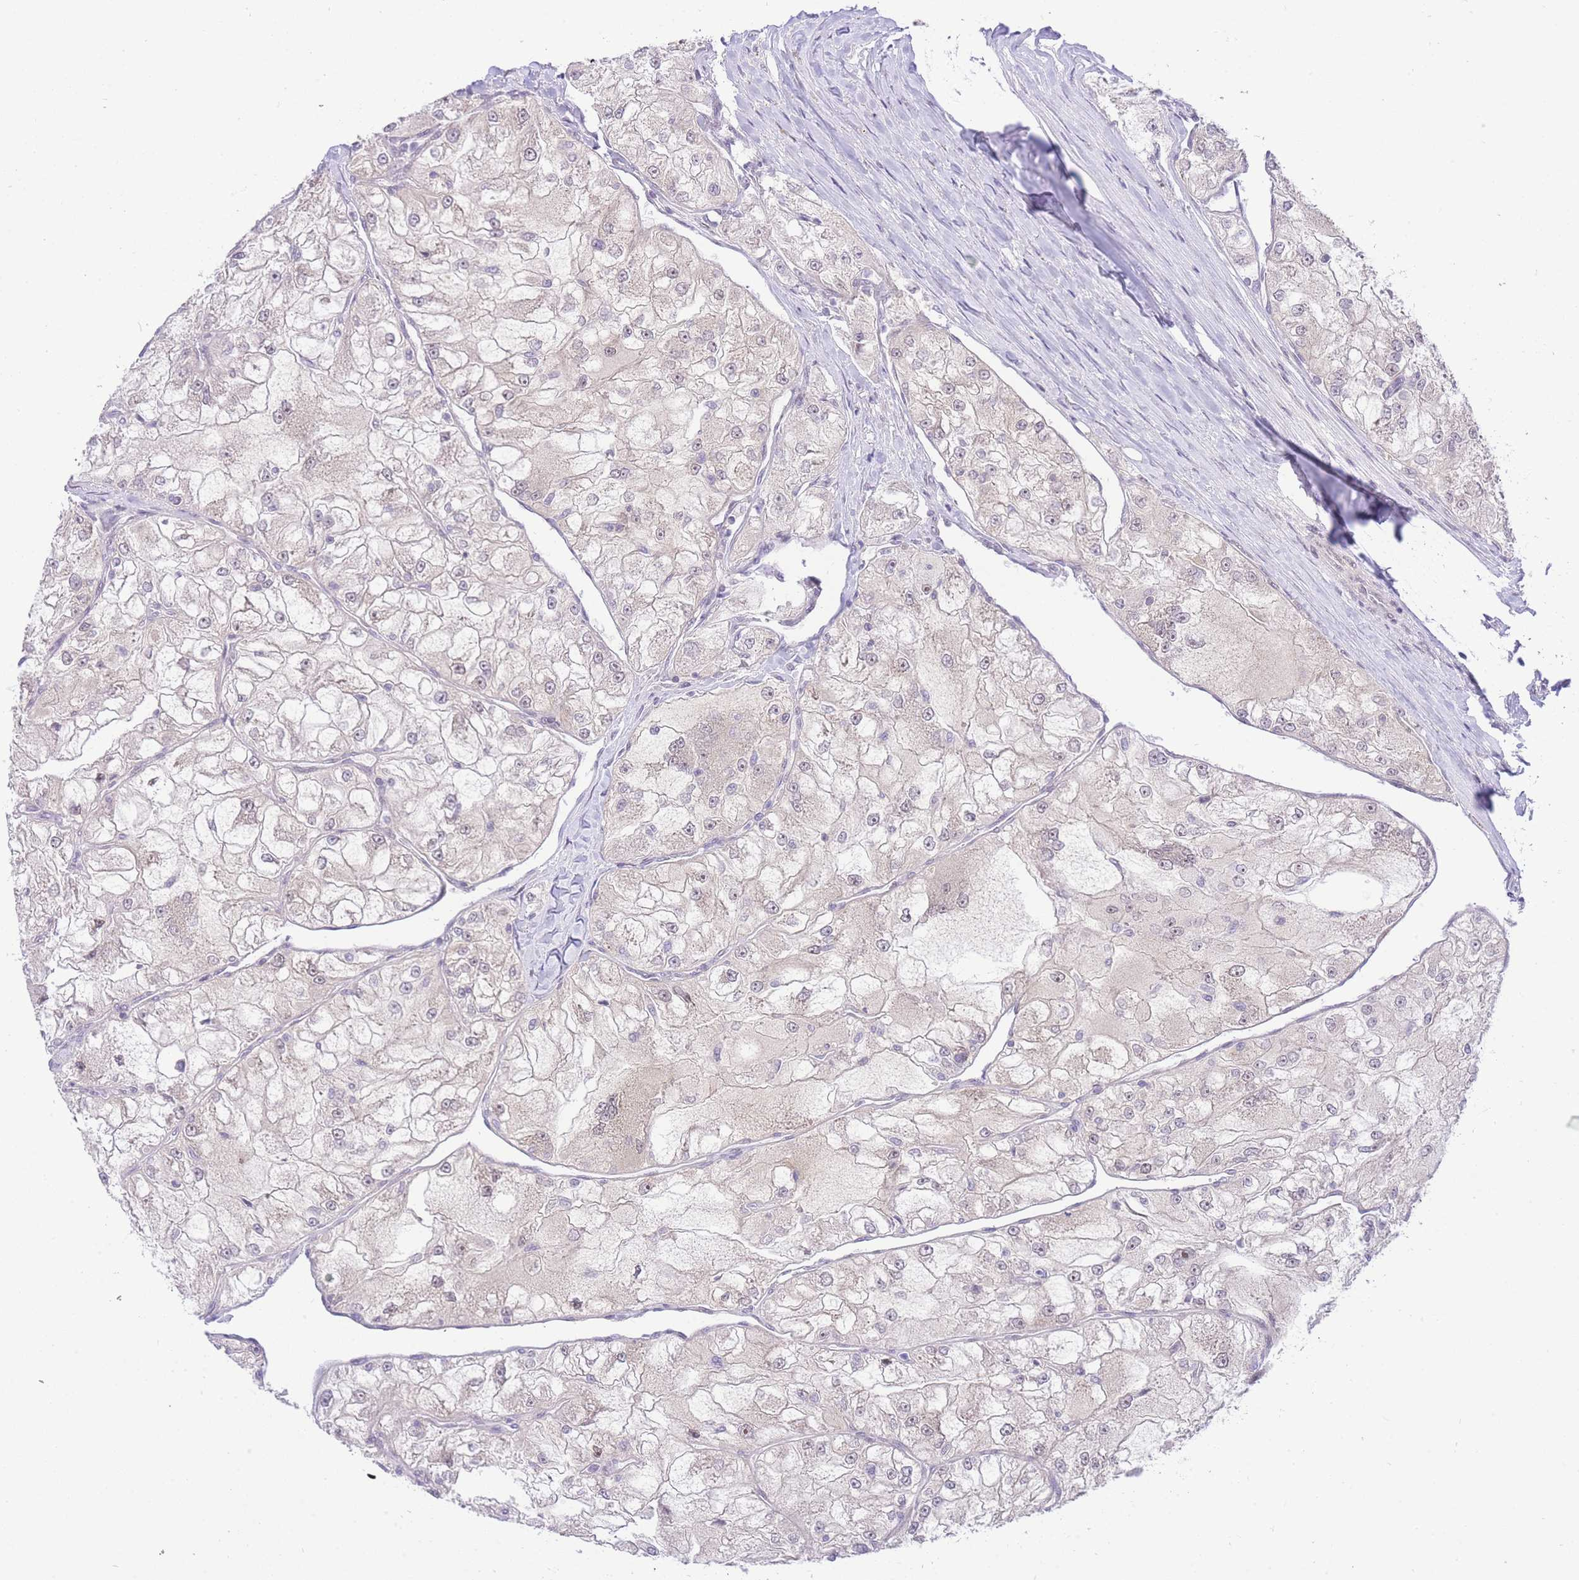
{"staining": {"intensity": "negative", "quantity": "none", "location": "none"}, "tissue": "renal cancer", "cell_type": "Tumor cells", "image_type": "cancer", "snomed": [{"axis": "morphology", "description": "Adenocarcinoma, NOS"}, {"axis": "topography", "description": "Kidney"}], "caption": "An IHC photomicrograph of renal adenocarcinoma is shown. There is no staining in tumor cells of renal adenocarcinoma.", "gene": "STK39", "patient": {"sex": "female", "age": 72}}